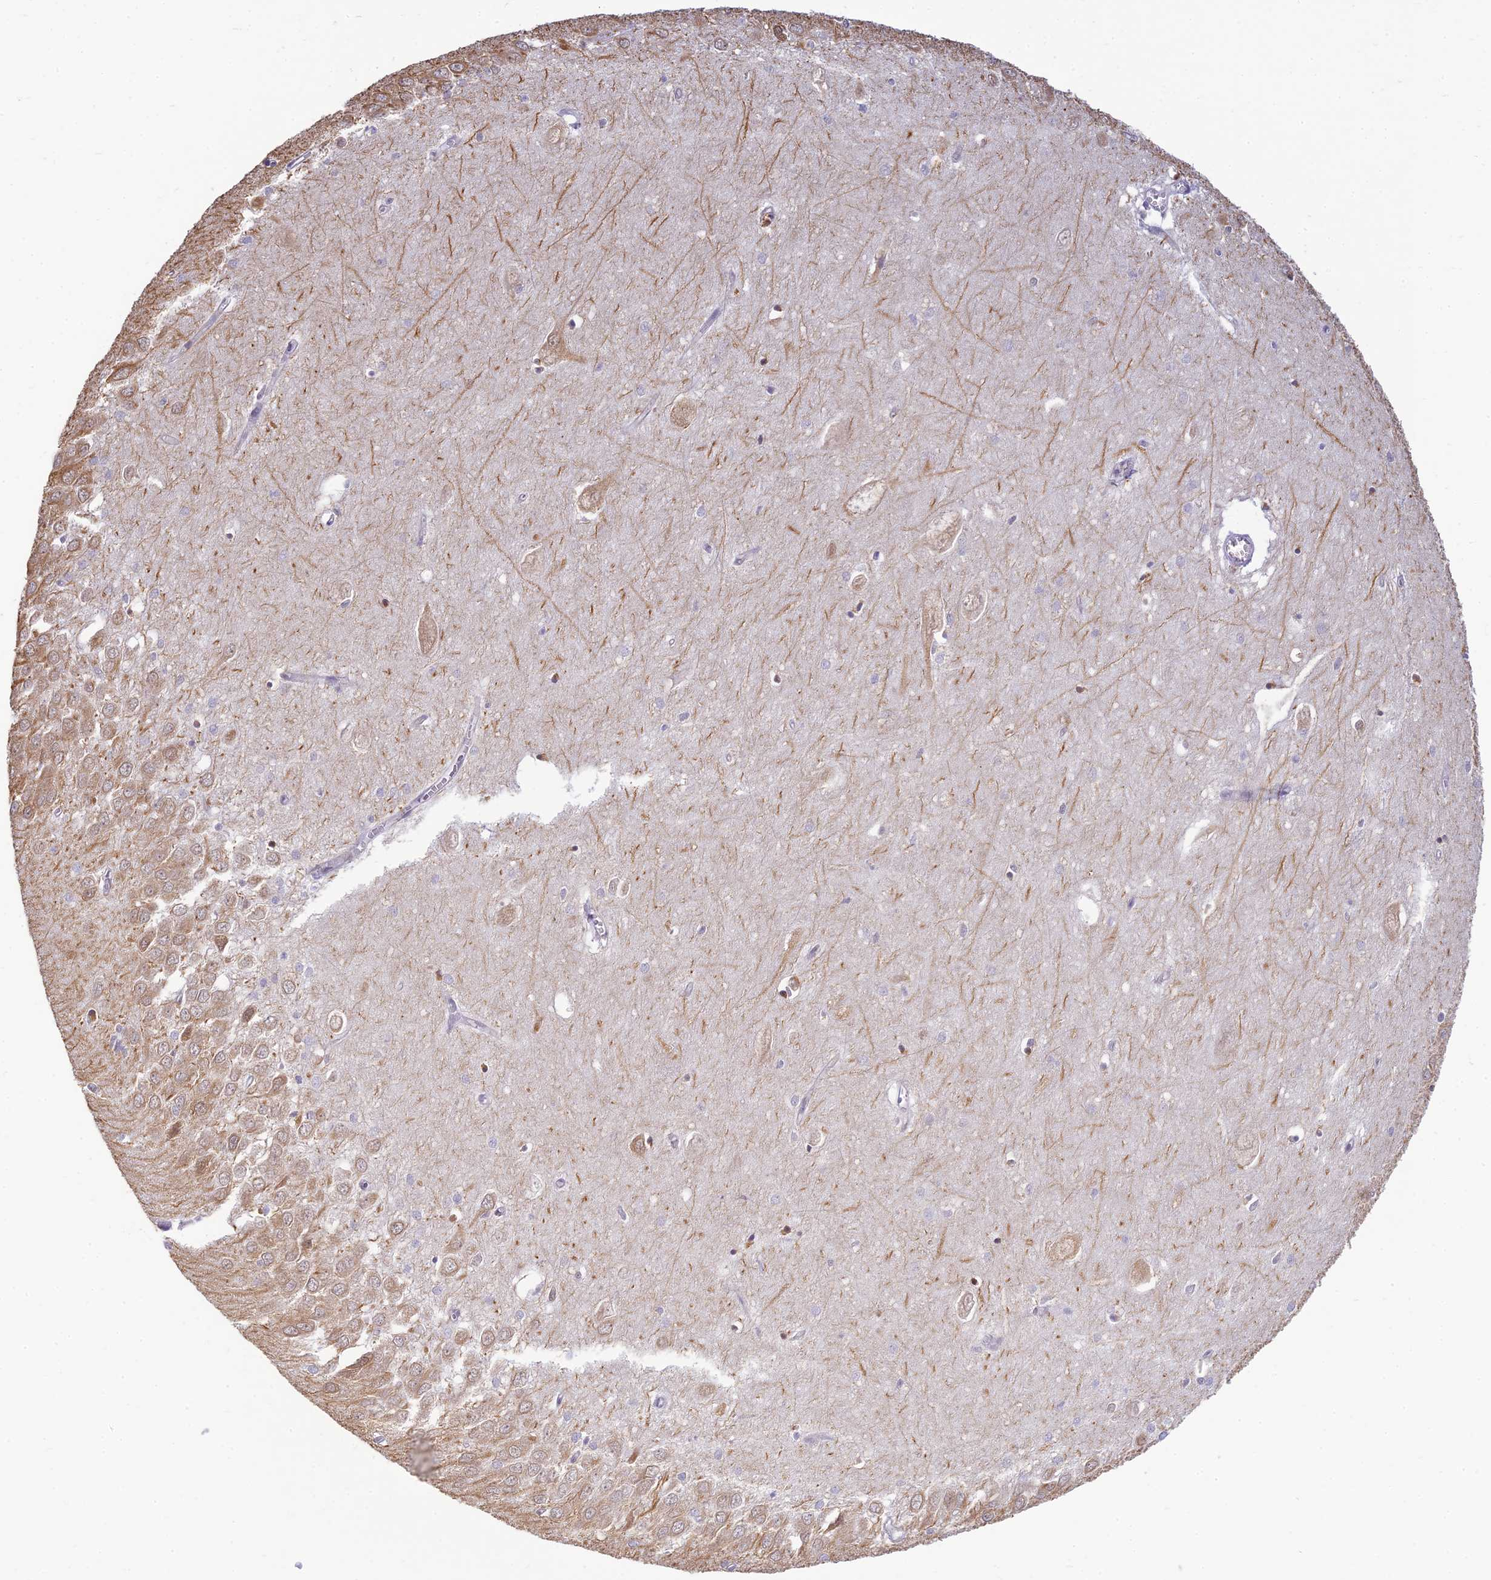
{"staining": {"intensity": "negative", "quantity": "none", "location": "none"}, "tissue": "hippocampus", "cell_type": "Glial cells", "image_type": "normal", "snomed": [{"axis": "morphology", "description": "Normal tissue, NOS"}, {"axis": "topography", "description": "Hippocampus"}], "caption": "High power microscopy histopathology image of an immunohistochemistry (IHC) photomicrograph of unremarkable hippocampus, revealing no significant staining in glial cells.", "gene": "SKIC8", "patient": {"sex": "female", "age": 64}}